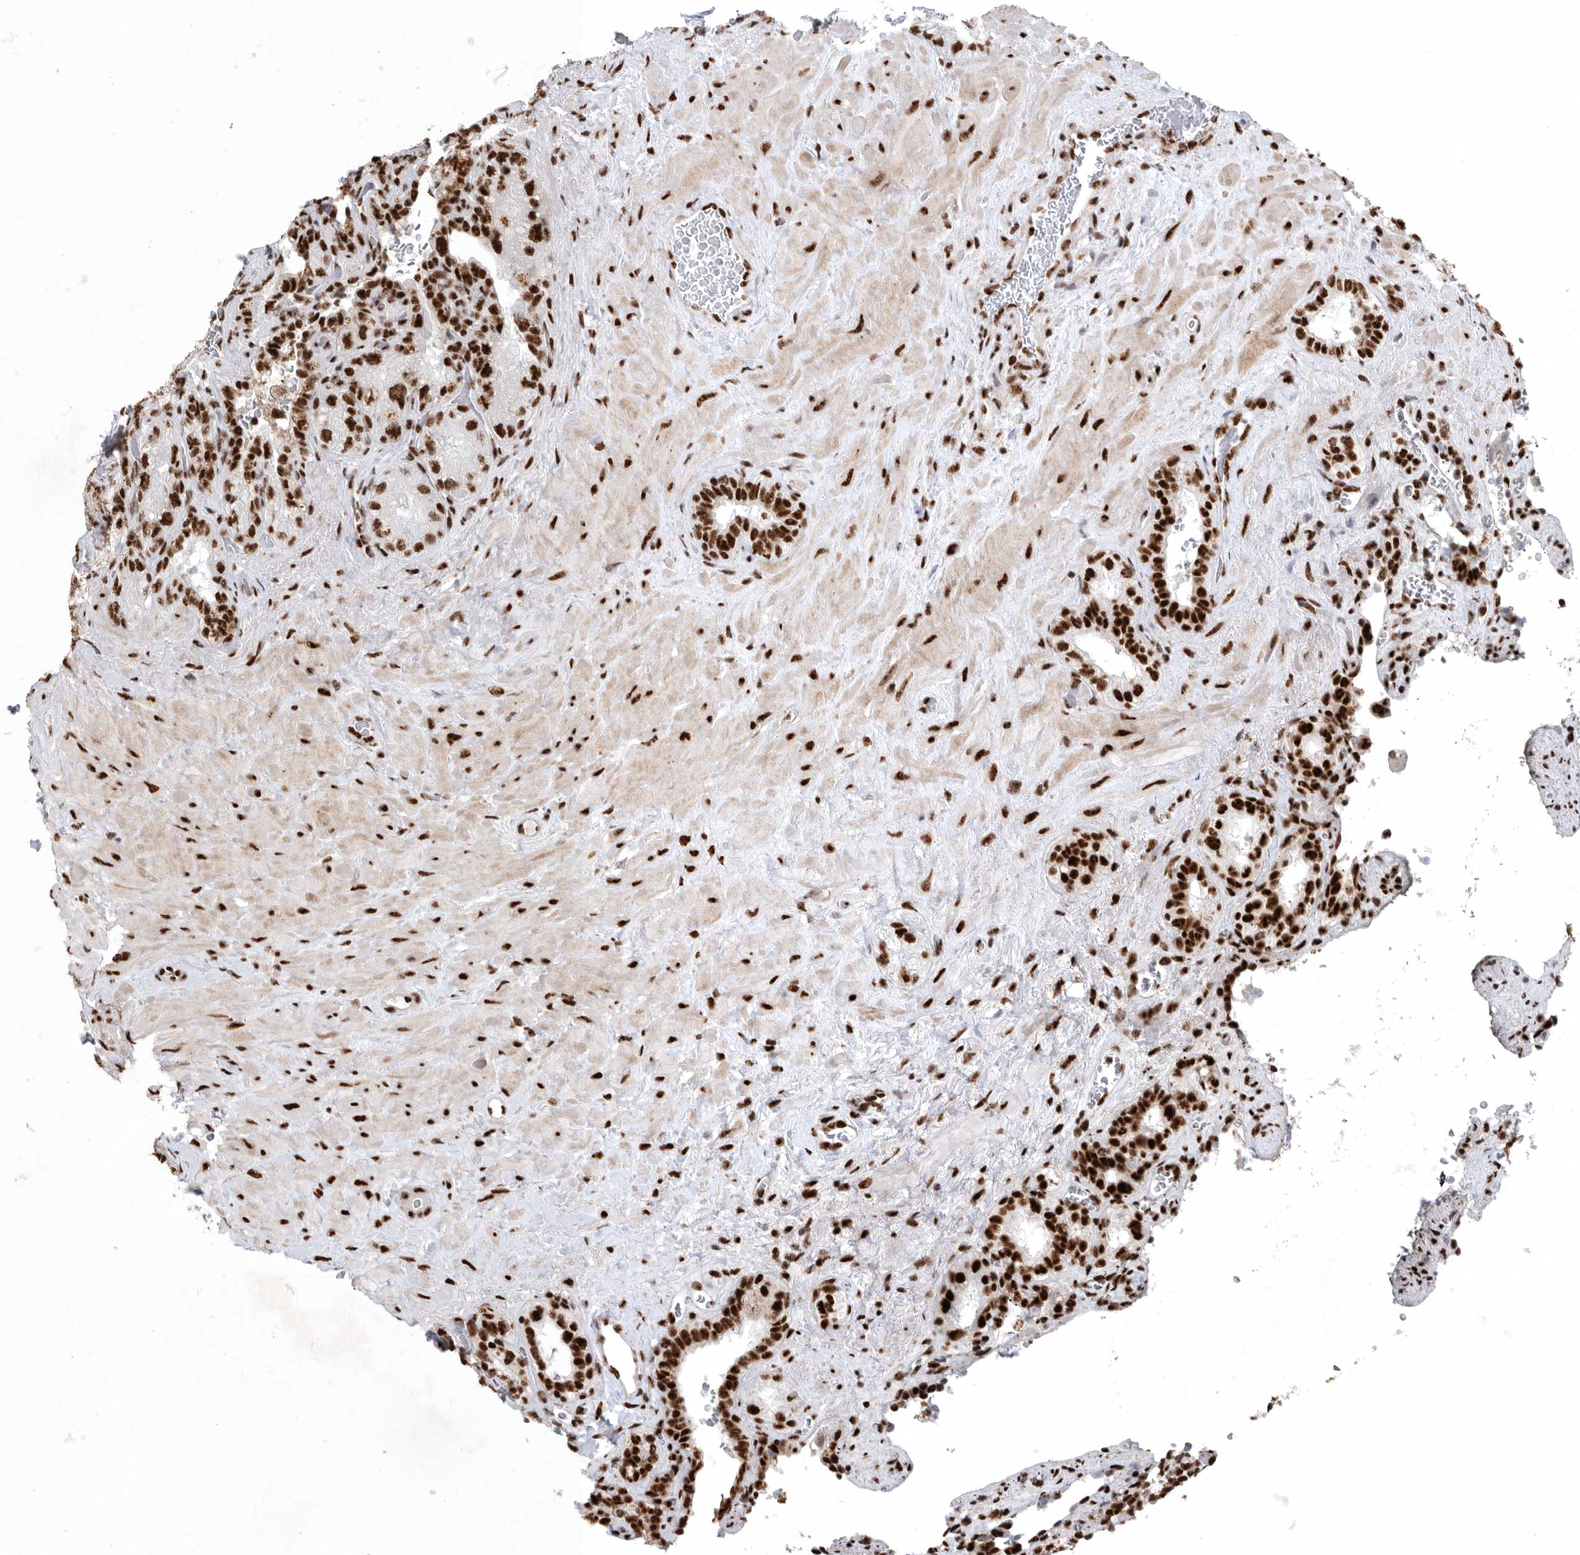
{"staining": {"intensity": "strong", "quantity": ">75%", "location": "nuclear"}, "tissue": "seminal vesicle", "cell_type": "Glandular cells", "image_type": "normal", "snomed": [{"axis": "morphology", "description": "Normal tissue, NOS"}, {"axis": "topography", "description": "Prostate"}, {"axis": "topography", "description": "Seminal veicle"}], "caption": "Protein staining by immunohistochemistry exhibits strong nuclear staining in approximately >75% of glandular cells in unremarkable seminal vesicle. (brown staining indicates protein expression, while blue staining denotes nuclei).", "gene": "BCLAF1", "patient": {"sex": "male", "age": 67}}